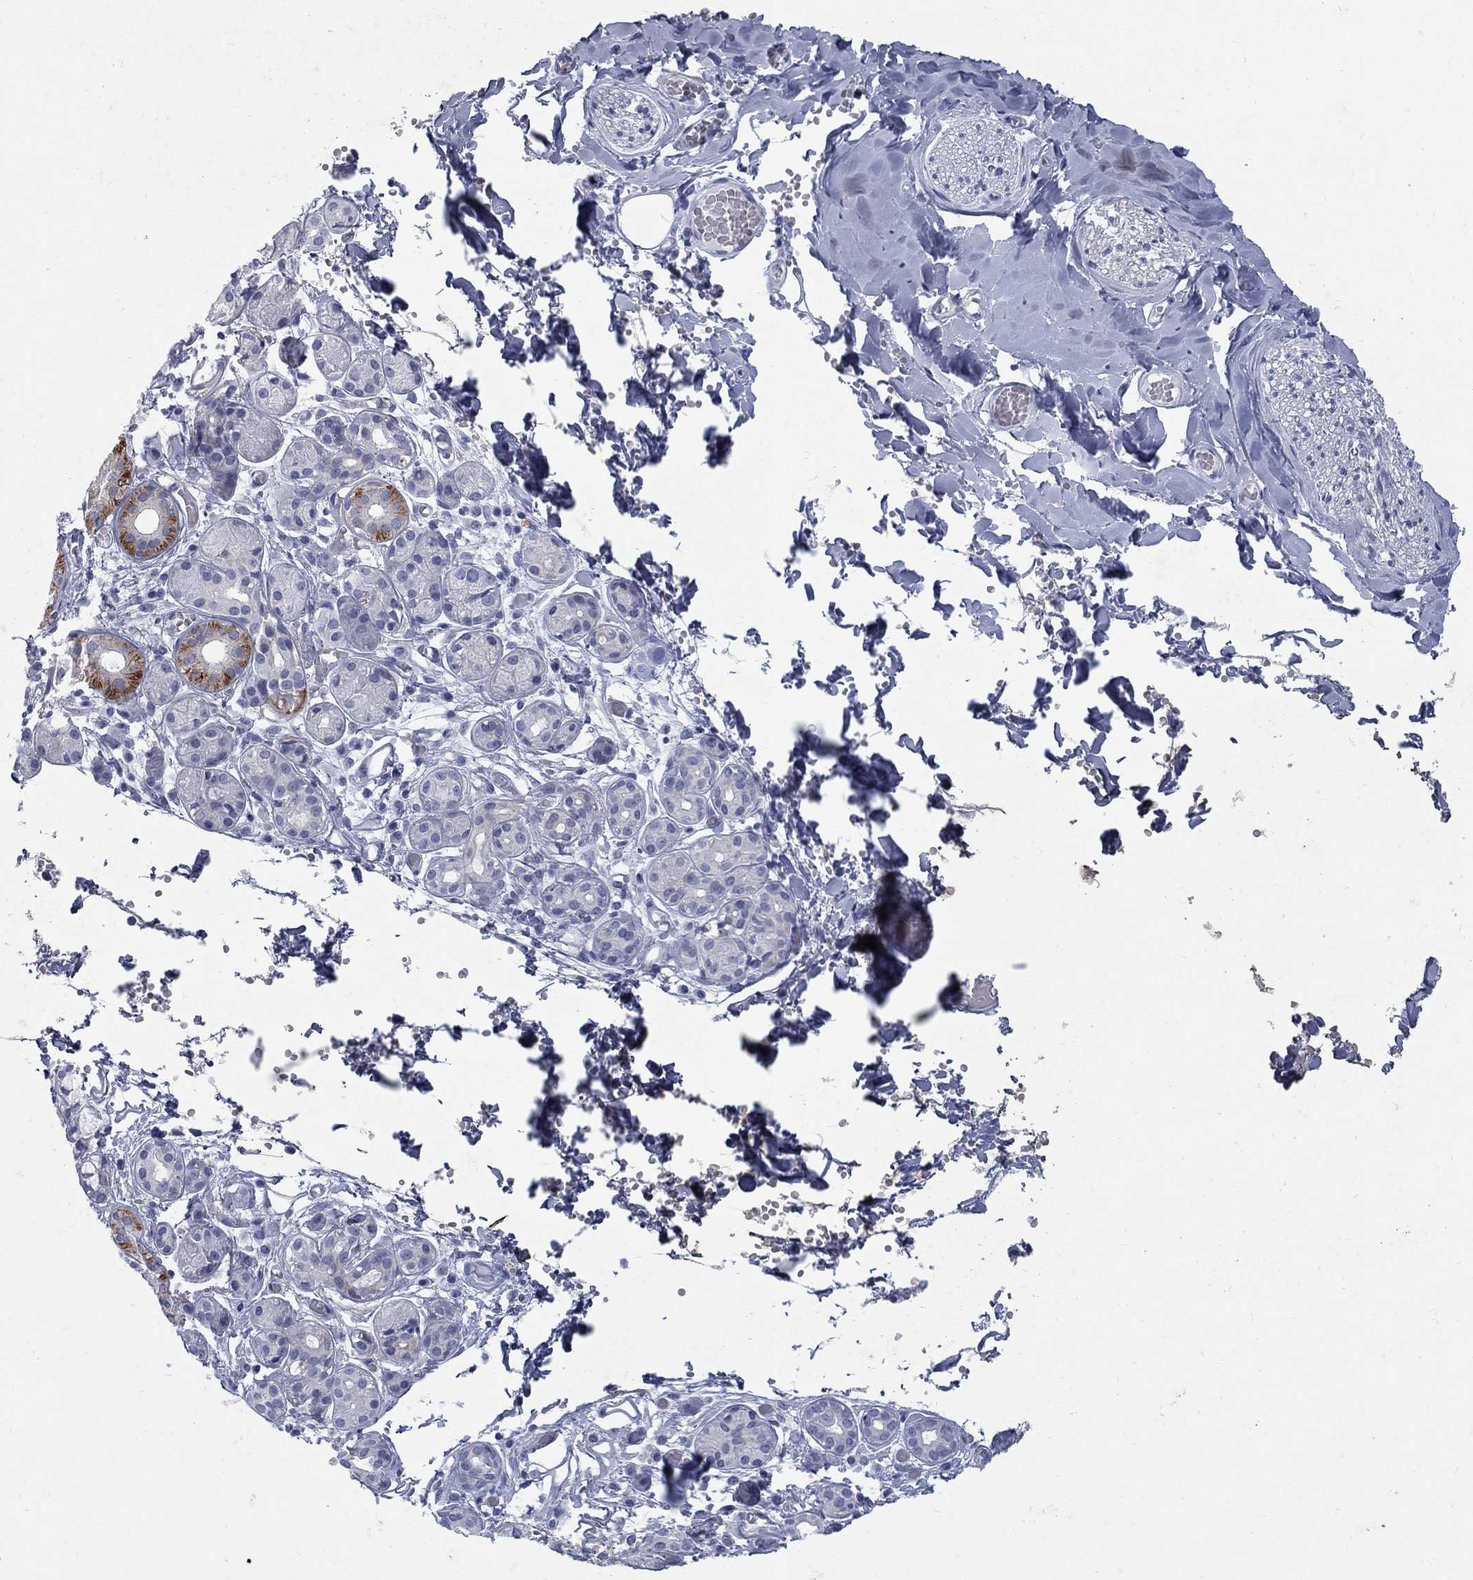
{"staining": {"intensity": "strong", "quantity": "<25%", "location": "cytoplasmic/membranous"}, "tissue": "salivary gland", "cell_type": "Glandular cells", "image_type": "normal", "snomed": [{"axis": "morphology", "description": "Normal tissue, NOS"}, {"axis": "topography", "description": "Salivary gland"}, {"axis": "topography", "description": "Peripheral nerve tissue"}], "caption": "Salivary gland stained for a protein reveals strong cytoplasmic/membranous positivity in glandular cells. (IHC, brightfield microscopy, high magnification).", "gene": "RFTN2", "patient": {"sex": "male", "age": 71}}